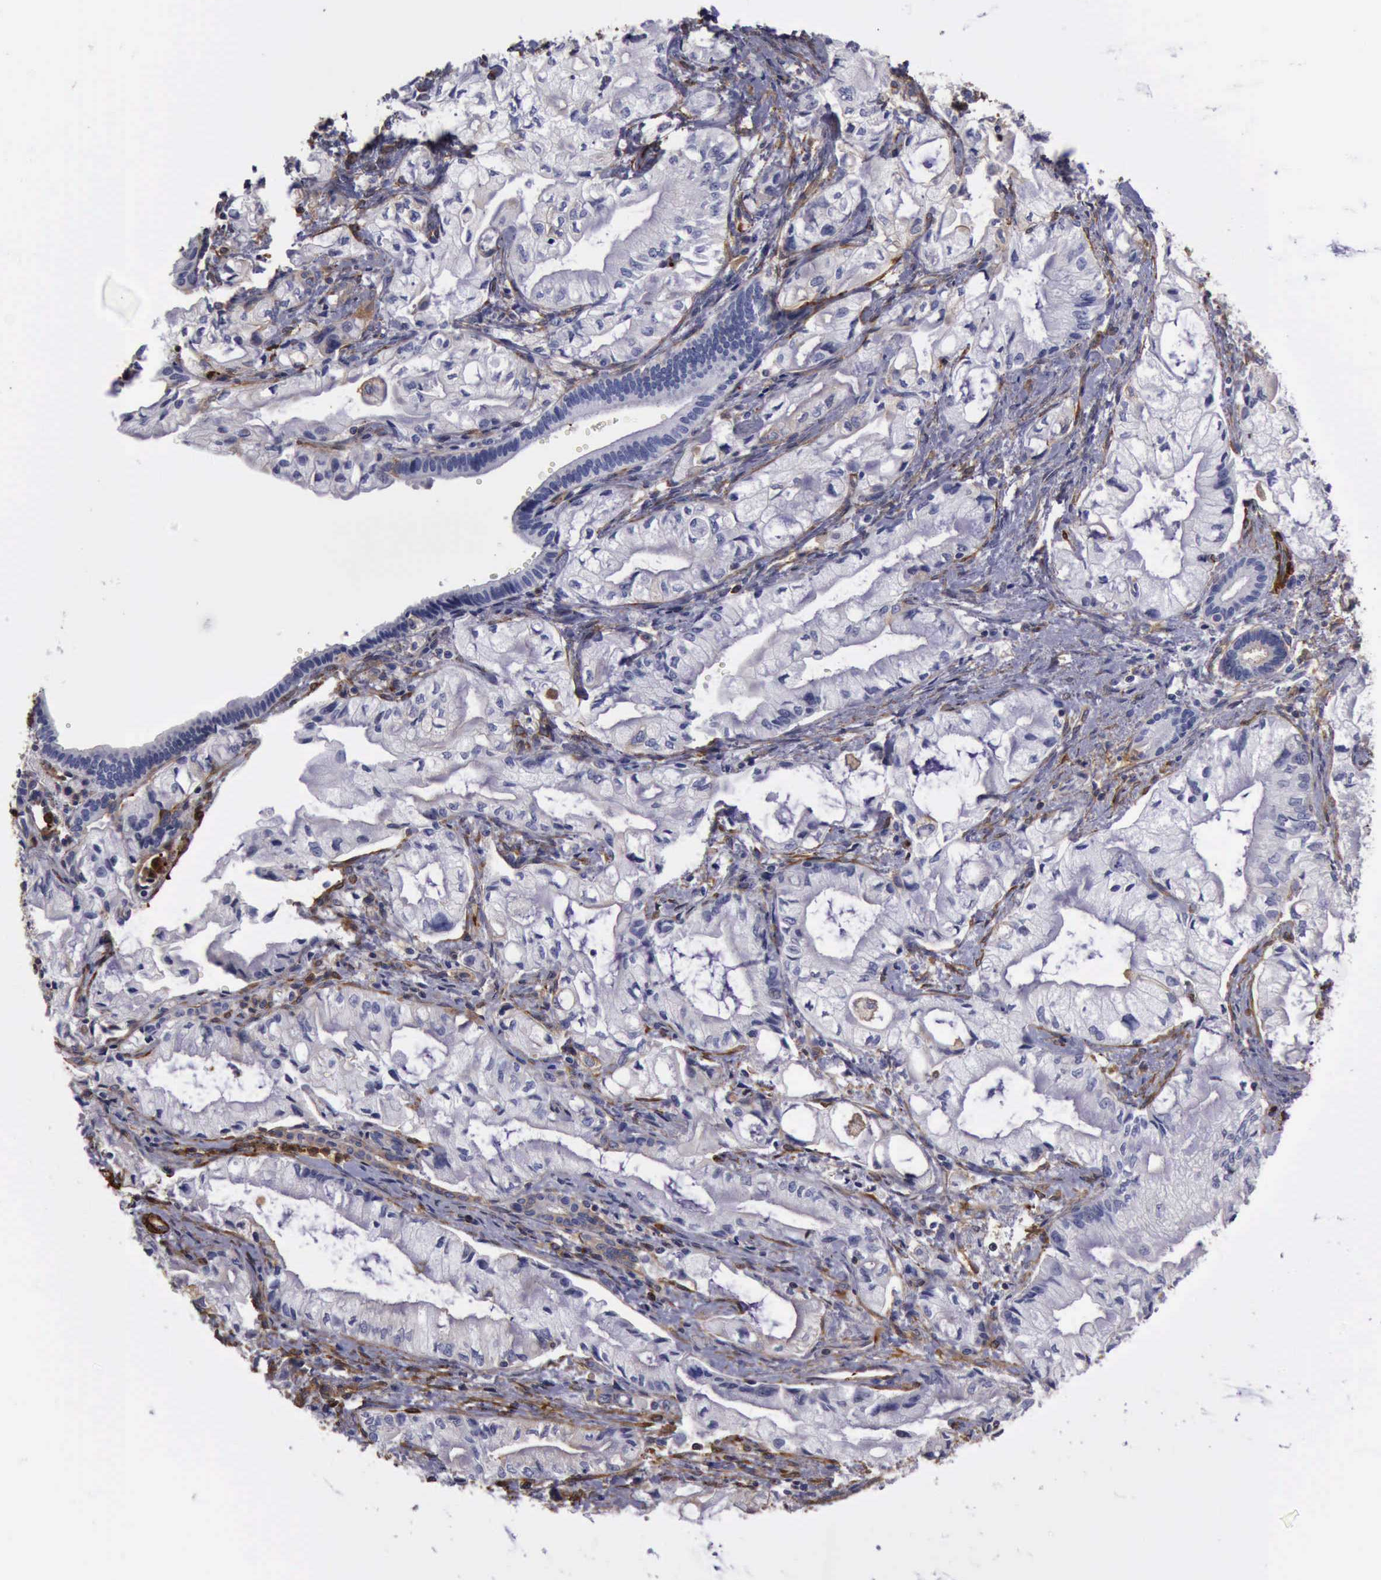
{"staining": {"intensity": "moderate", "quantity": "<25%", "location": "cytoplasmic/membranous"}, "tissue": "pancreatic cancer", "cell_type": "Tumor cells", "image_type": "cancer", "snomed": [{"axis": "morphology", "description": "Adenocarcinoma, NOS"}, {"axis": "topography", "description": "Pancreas"}], "caption": "A brown stain highlights moderate cytoplasmic/membranous staining of a protein in human pancreatic cancer tumor cells.", "gene": "FLNA", "patient": {"sex": "male", "age": 79}}